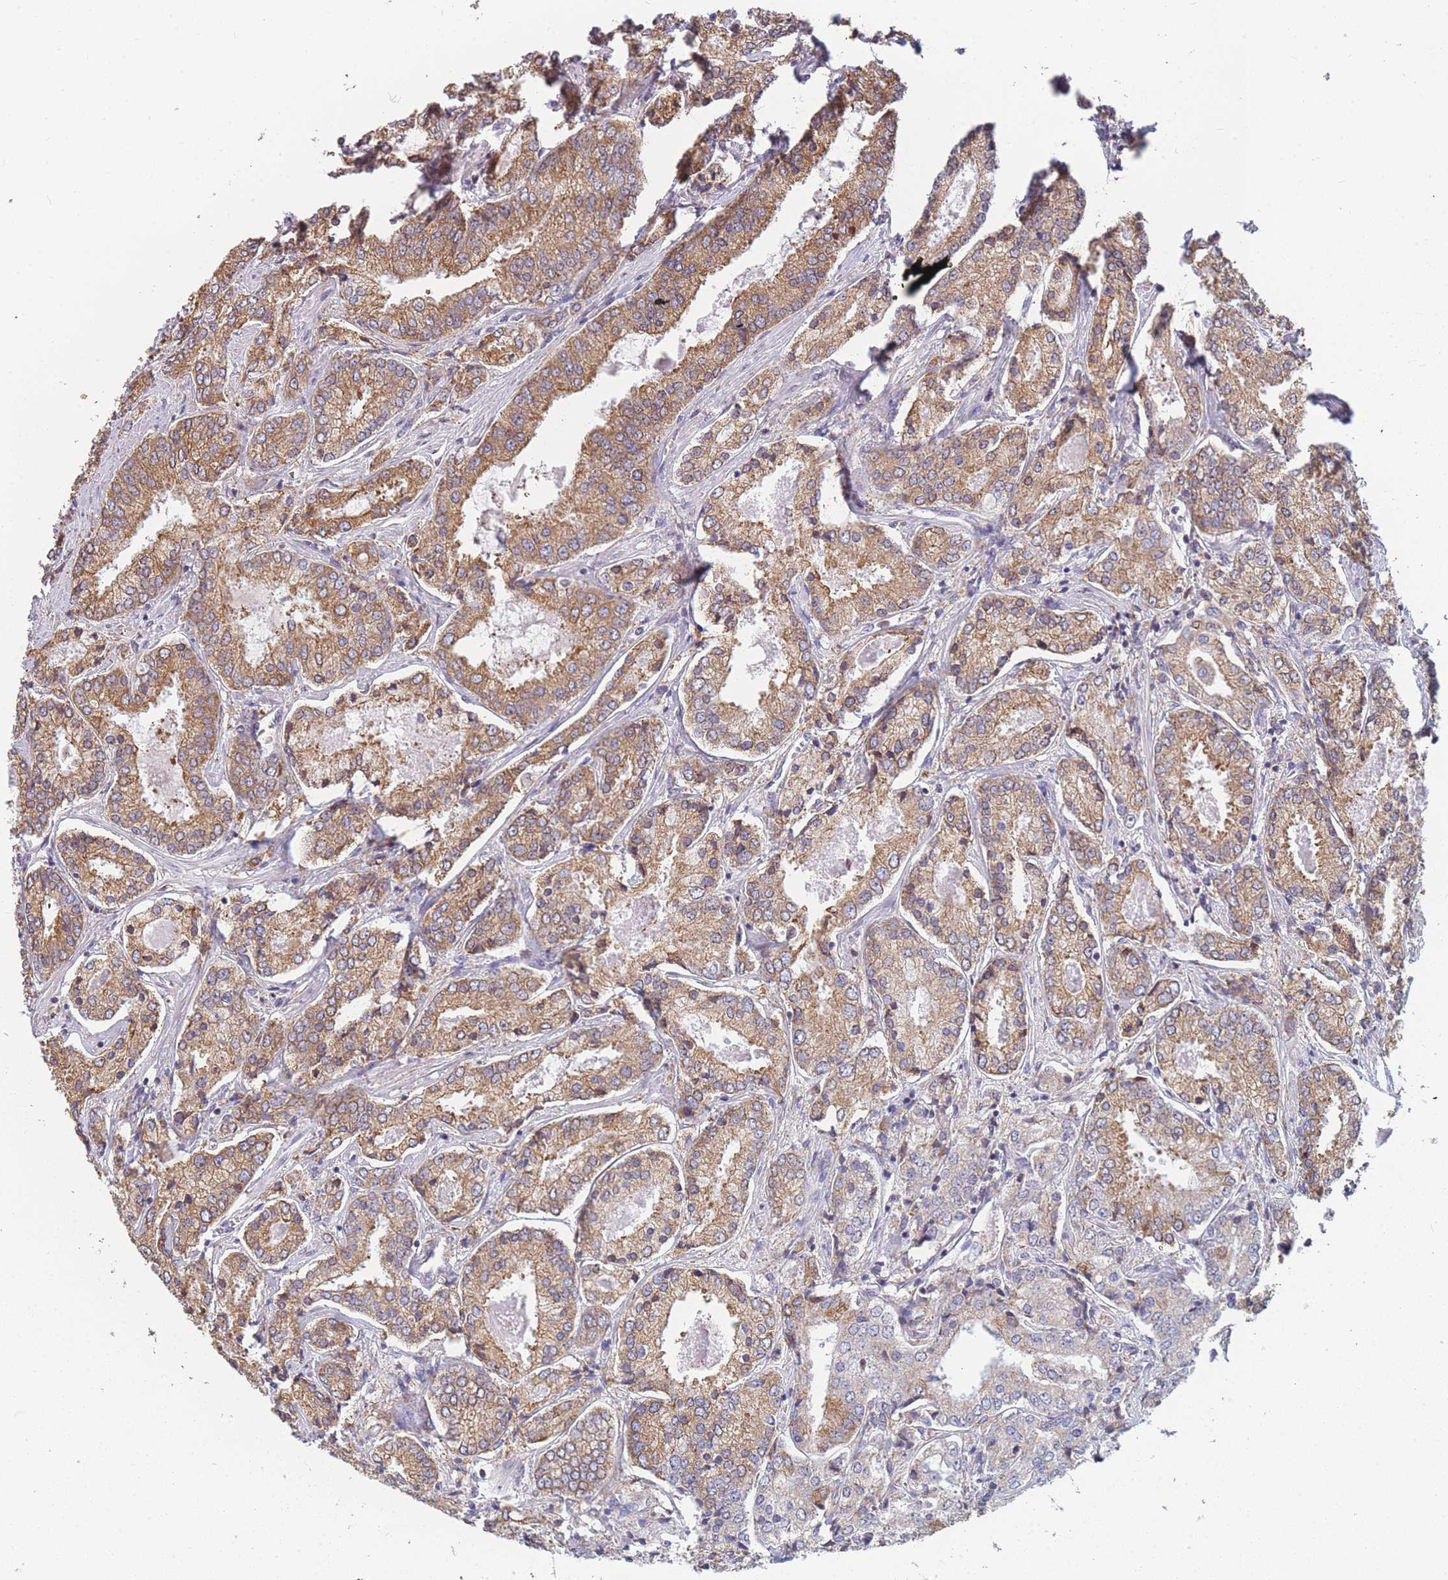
{"staining": {"intensity": "moderate", "quantity": ">75%", "location": "cytoplasmic/membranous"}, "tissue": "prostate cancer", "cell_type": "Tumor cells", "image_type": "cancer", "snomed": [{"axis": "morphology", "description": "Adenocarcinoma, High grade"}, {"axis": "topography", "description": "Prostate"}], "caption": "Prostate cancer (adenocarcinoma (high-grade)) stained for a protein demonstrates moderate cytoplasmic/membranous positivity in tumor cells. The protein of interest is shown in brown color, while the nuclei are stained blue.", "gene": "OR7C2", "patient": {"sex": "male", "age": 63}}